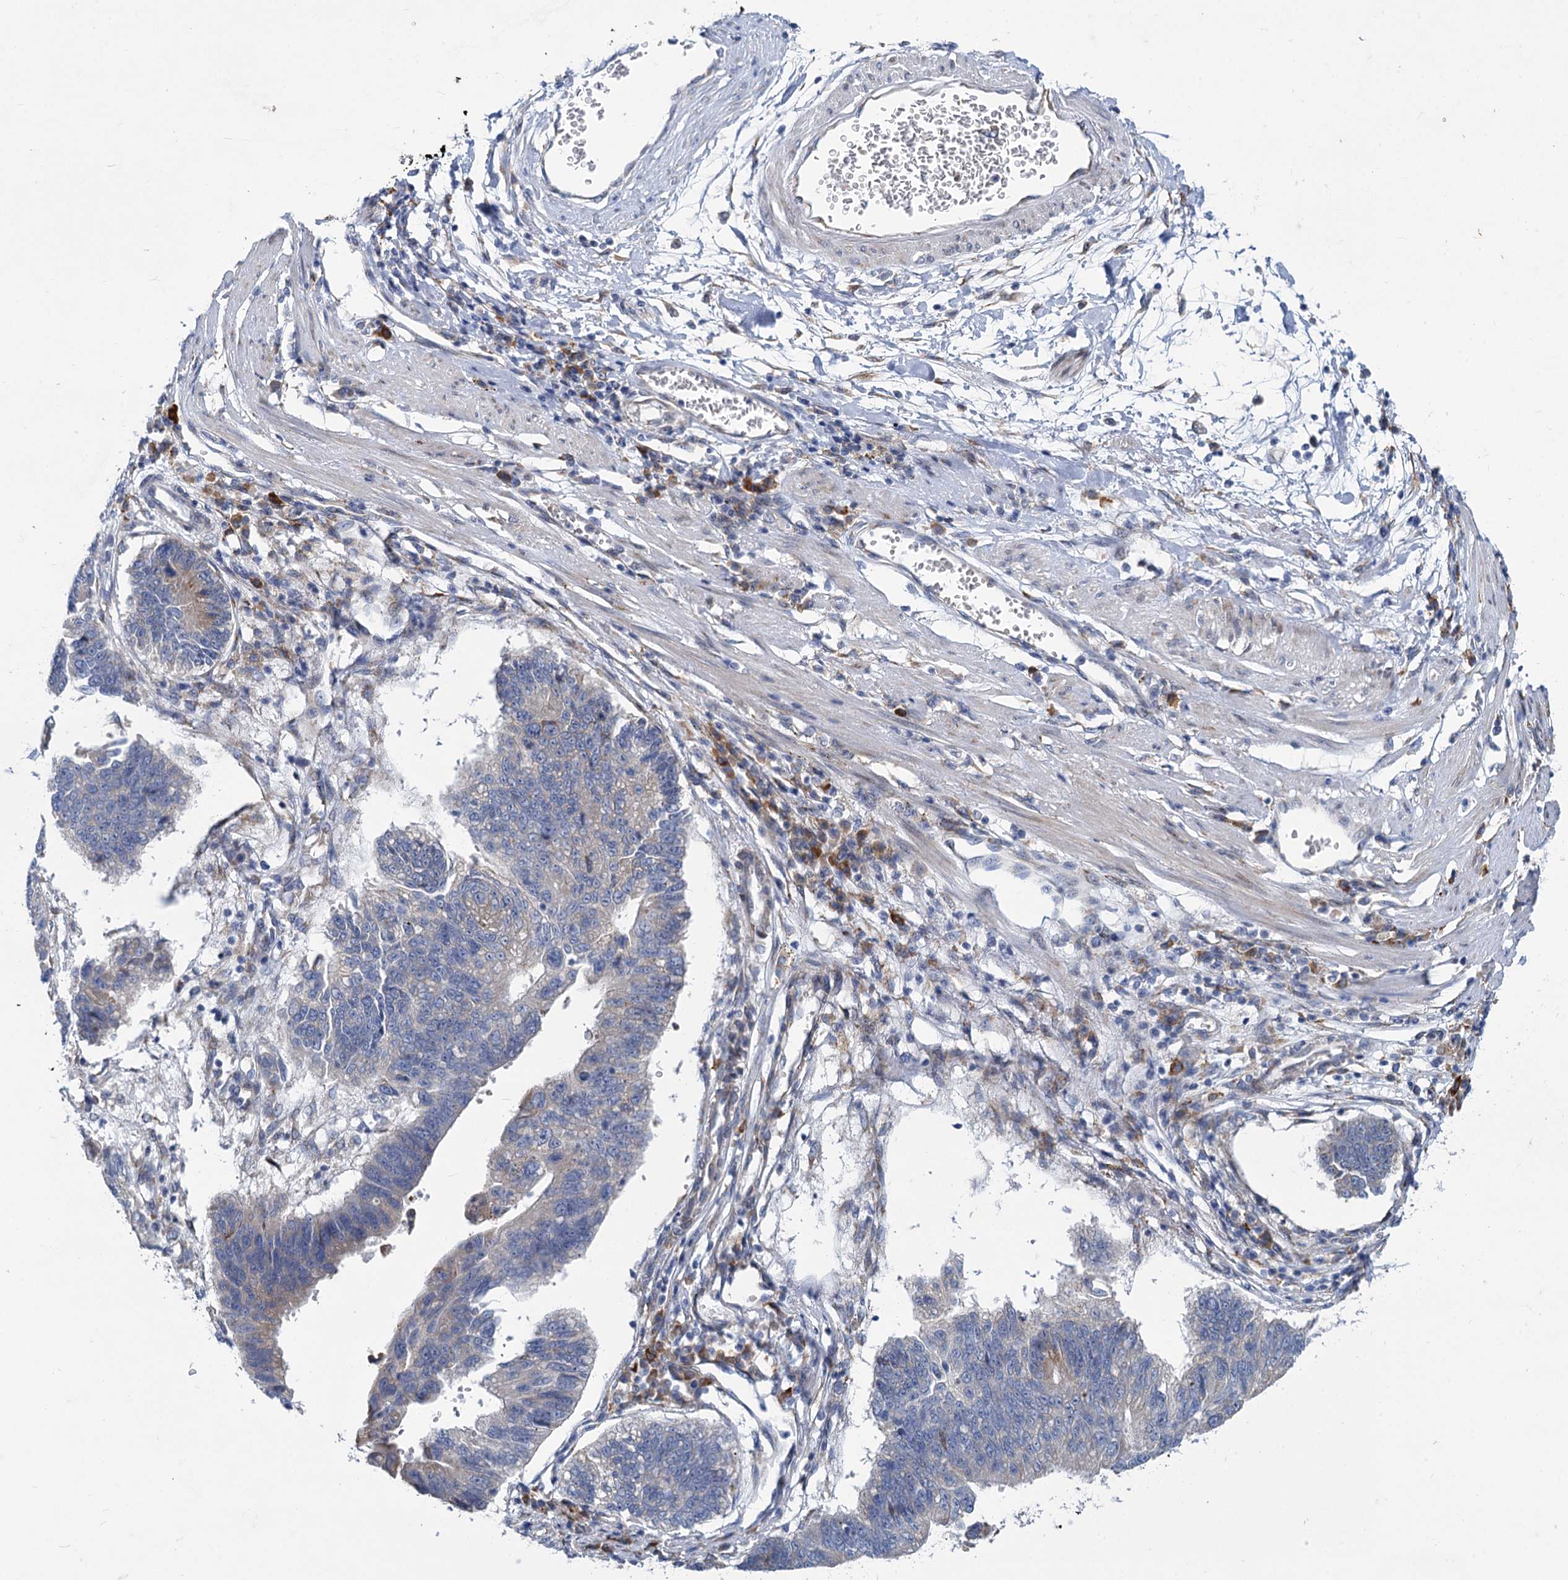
{"staining": {"intensity": "negative", "quantity": "none", "location": "none"}, "tissue": "stomach cancer", "cell_type": "Tumor cells", "image_type": "cancer", "snomed": [{"axis": "morphology", "description": "Adenocarcinoma, NOS"}, {"axis": "topography", "description": "Stomach"}], "caption": "IHC histopathology image of neoplastic tissue: stomach adenocarcinoma stained with DAB exhibits no significant protein staining in tumor cells.", "gene": "PRSS35", "patient": {"sex": "male", "age": 59}}